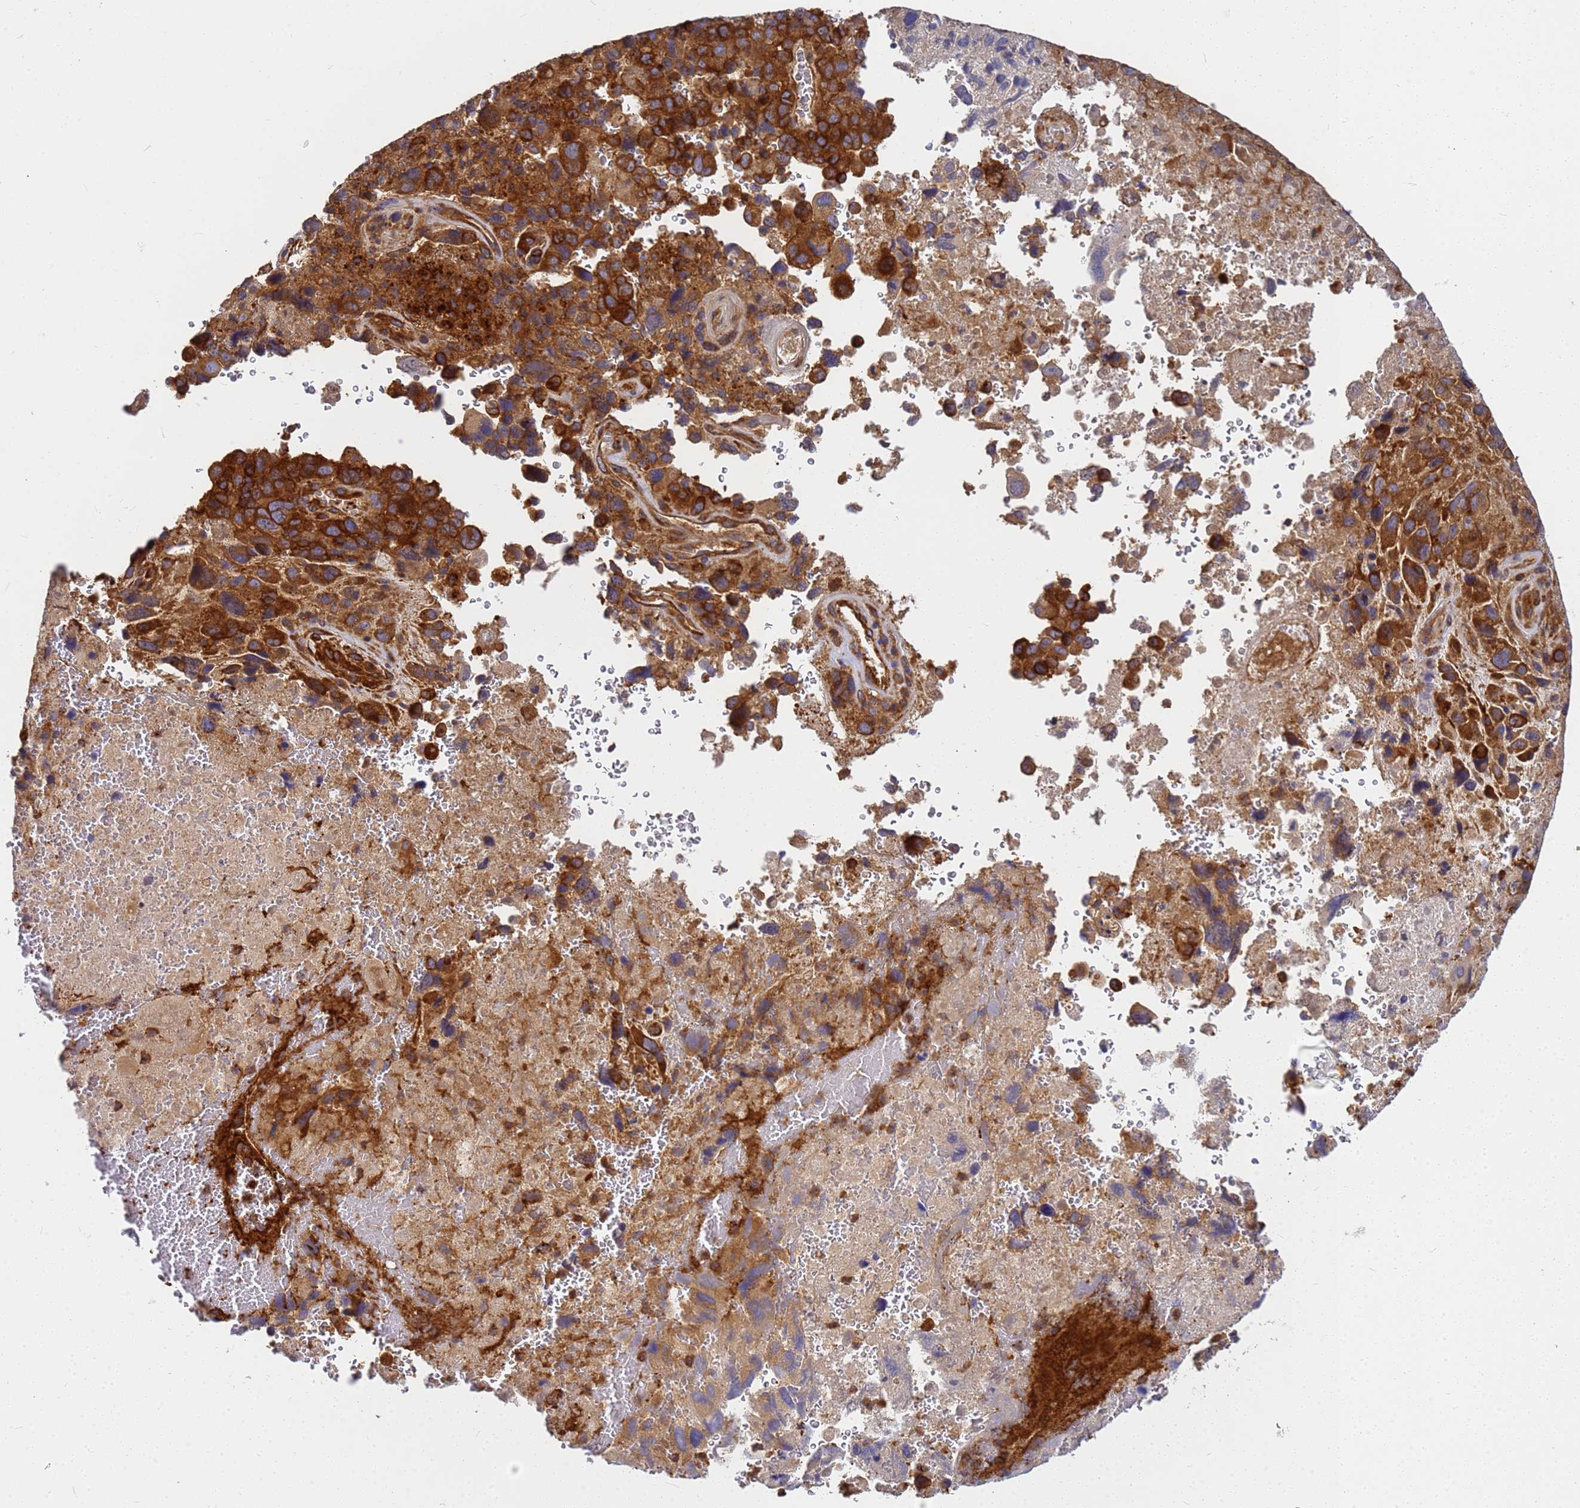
{"staining": {"intensity": "strong", "quantity": "25%-75%", "location": "cytoplasmic/membranous"}, "tissue": "lung cancer", "cell_type": "Tumor cells", "image_type": "cancer", "snomed": [{"axis": "morphology", "description": "Adenocarcinoma, NOS"}, {"axis": "topography", "description": "Lung"}], "caption": "This image exhibits immunohistochemistry (IHC) staining of adenocarcinoma (lung), with high strong cytoplasmic/membranous expression in about 25%-75% of tumor cells.", "gene": "C2CD5", "patient": {"sex": "male", "age": 67}}